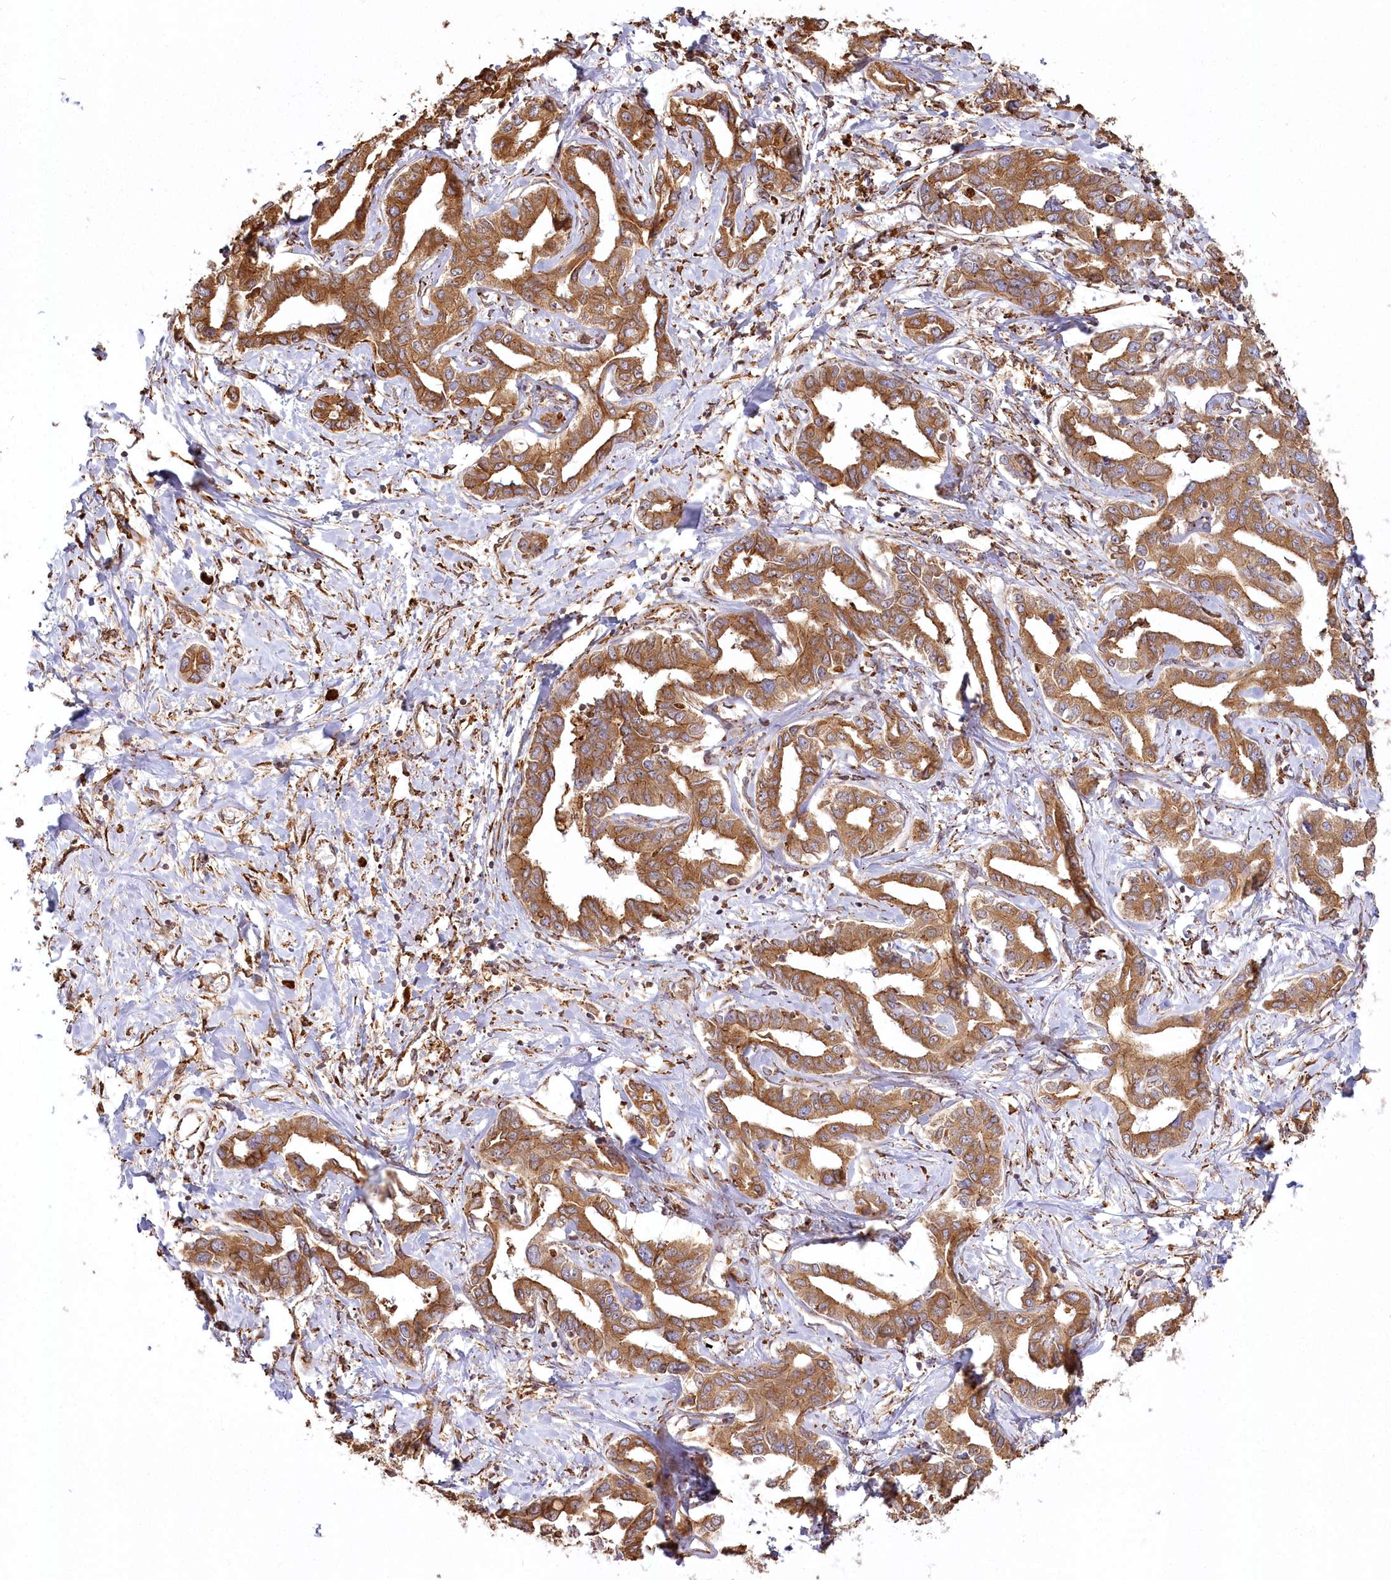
{"staining": {"intensity": "moderate", "quantity": ">75%", "location": "cytoplasmic/membranous"}, "tissue": "liver cancer", "cell_type": "Tumor cells", "image_type": "cancer", "snomed": [{"axis": "morphology", "description": "Cholangiocarcinoma"}, {"axis": "topography", "description": "Liver"}], "caption": "Cholangiocarcinoma (liver) was stained to show a protein in brown. There is medium levels of moderate cytoplasmic/membranous positivity in approximately >75% of tumor cells. The staining is performed using DAB (3,3'-diaminobenzidine) brown chromogen to label protein expression. The nuclei are counter-stained blue using hematoxylin.", "gene": "FAM13A", "patient": {"sex": "male", "age": 59}}